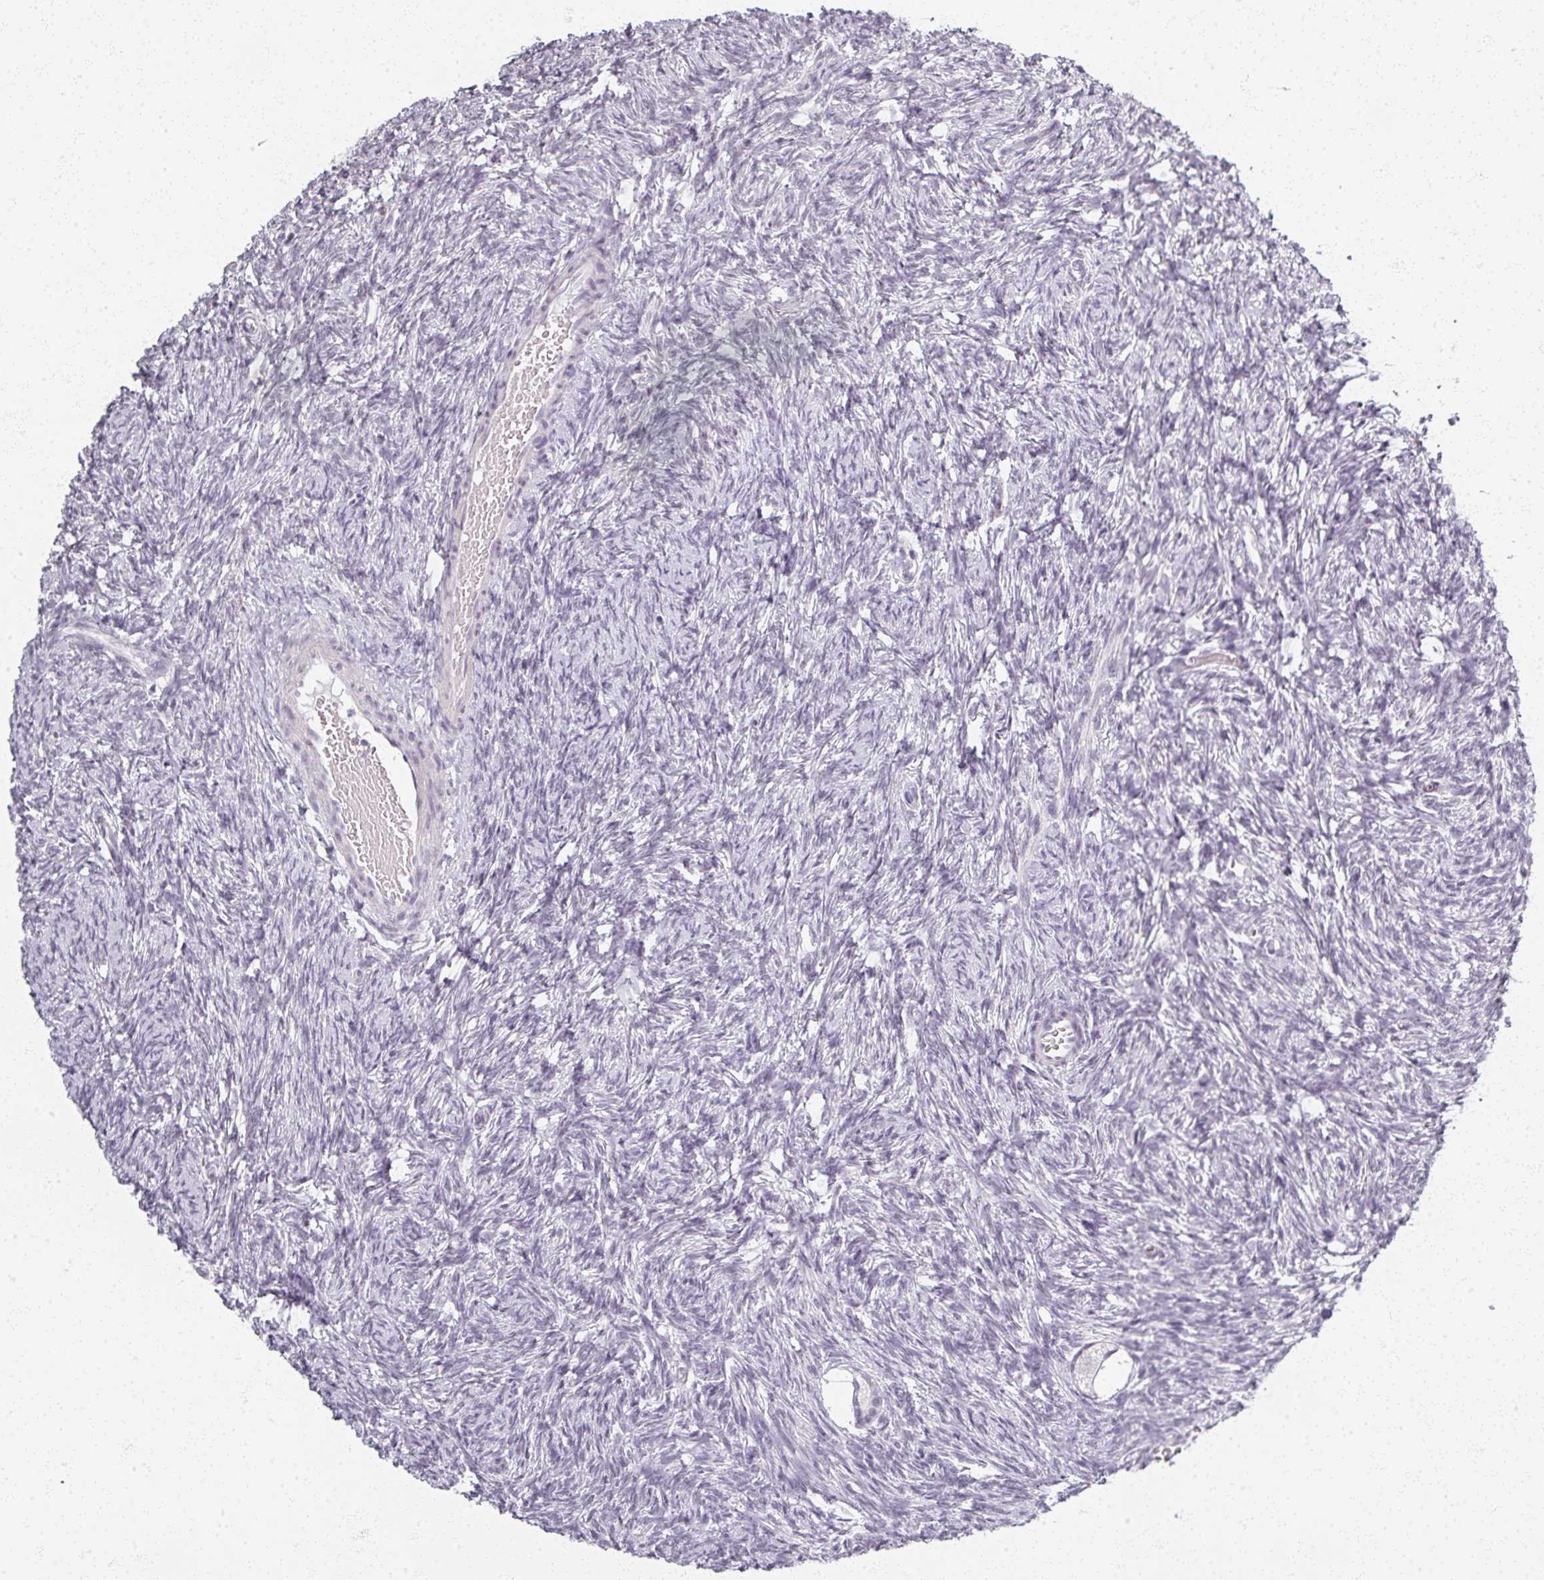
{"staining": {"intensity": "negative", "quantity": "none", "location": "none"}, "tissue": "ovary", "cell_type": "Follicle cells", "image_type": "normal", "snomed": [{"axis": "morphology", "description": "Normal tissue, NOS"}, {"axis": "topography", "description": "Ovary"}], "caption": "DAB (3,3'-diaminobenzidine) immunohistochemical staining of normal human ovary shows no significant staining in follicle cells.", "gene": "RFPL2", "patient": {"sex": "female", "age": 33}}